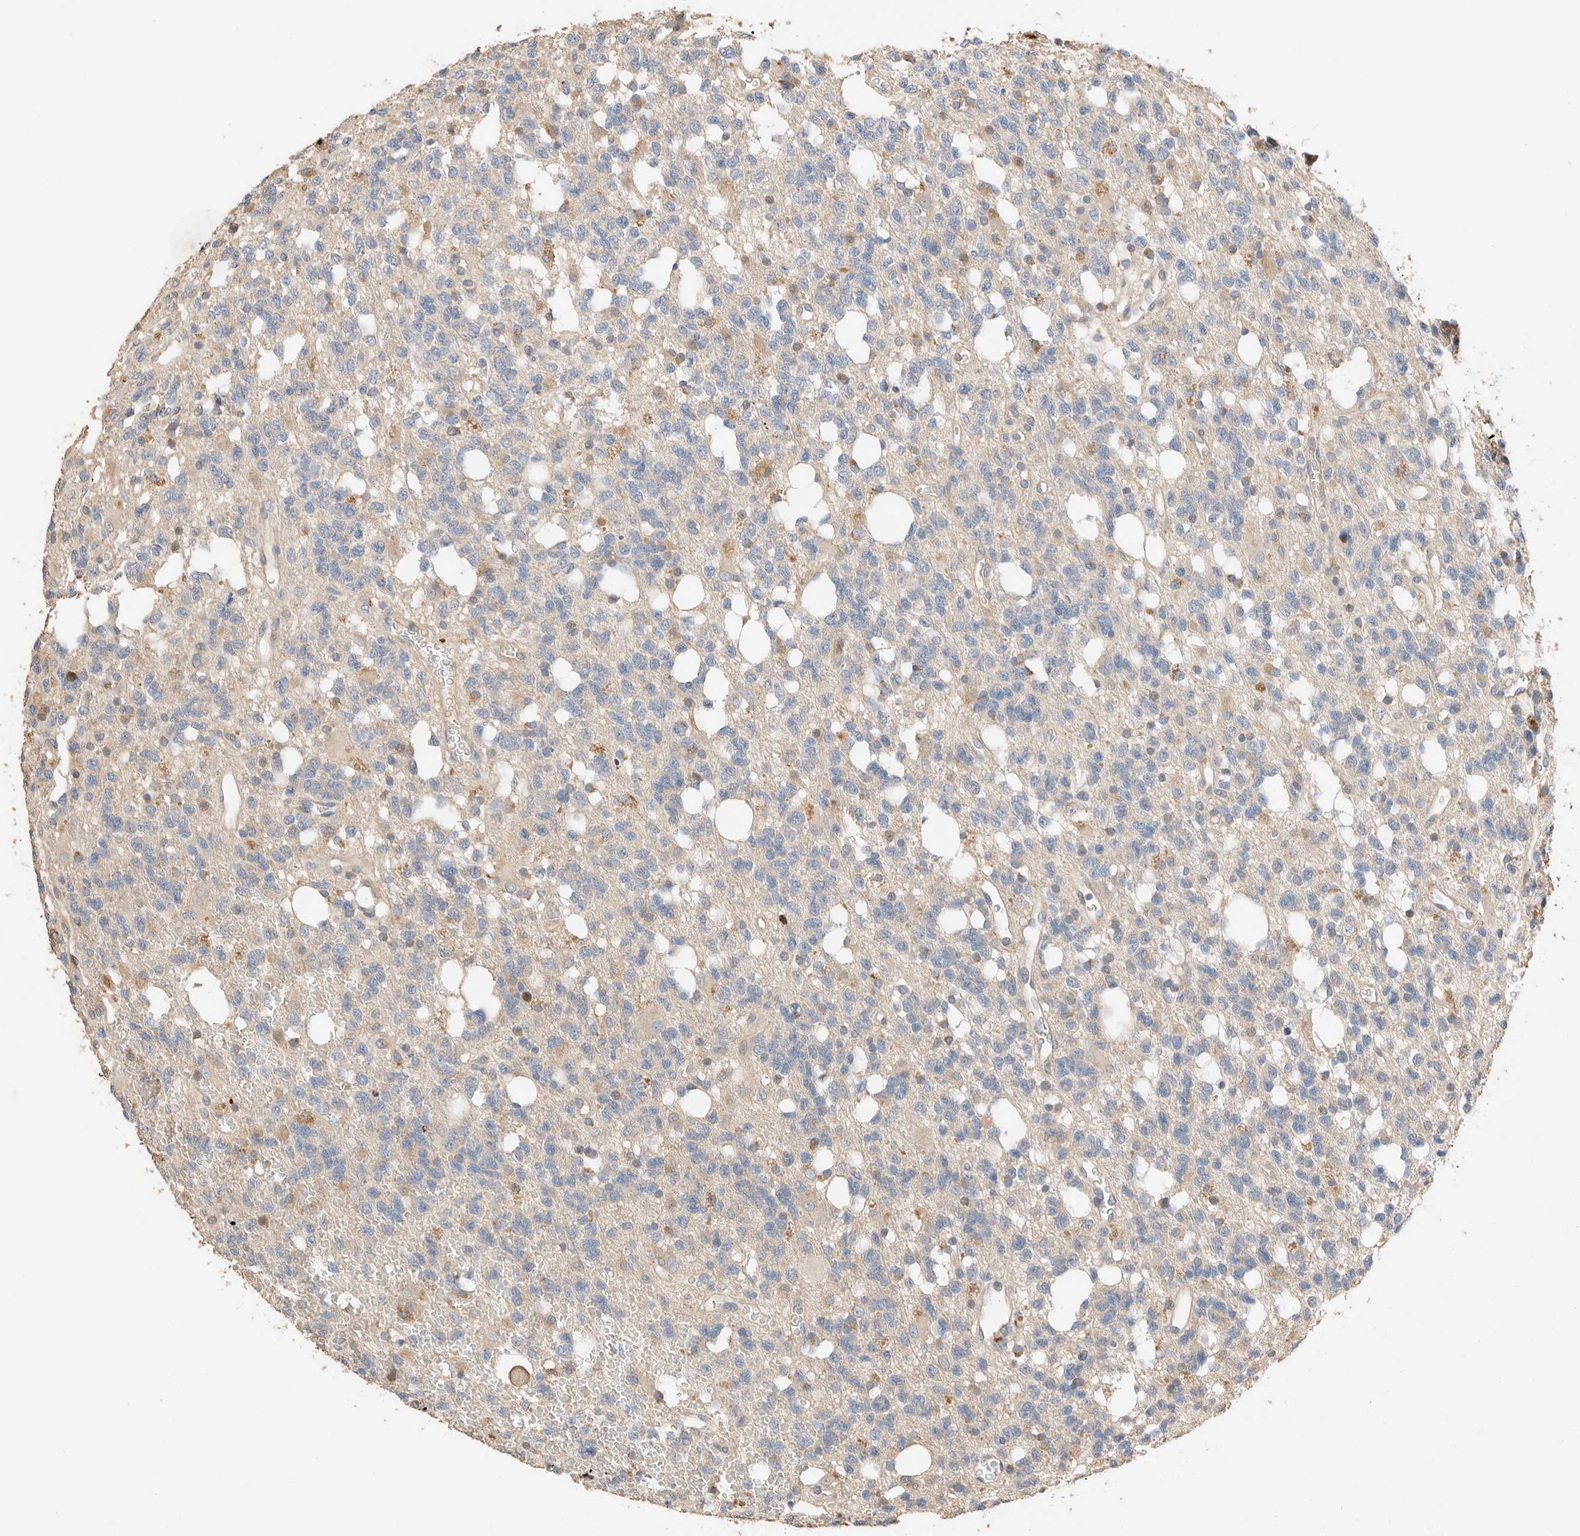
{"staining": {"intensity": "negative", "quantity": "none", "location": "none"}, "tissue": "glioma", "cell_type": "Tumor cells", "image_type": "cancer", "snomed": [{"axis": "morphology", "description": "Glioma, malignant, High grade"}, {"axis": "topography", "description": "Brain"}], "caption": "A high-resolution histopathology image shows immunohistochemistry staining of glioma, which shows no significant staining in tumor cells.", "gene": "TUBD1", "patient": {"sex": "female", "age": 62}}